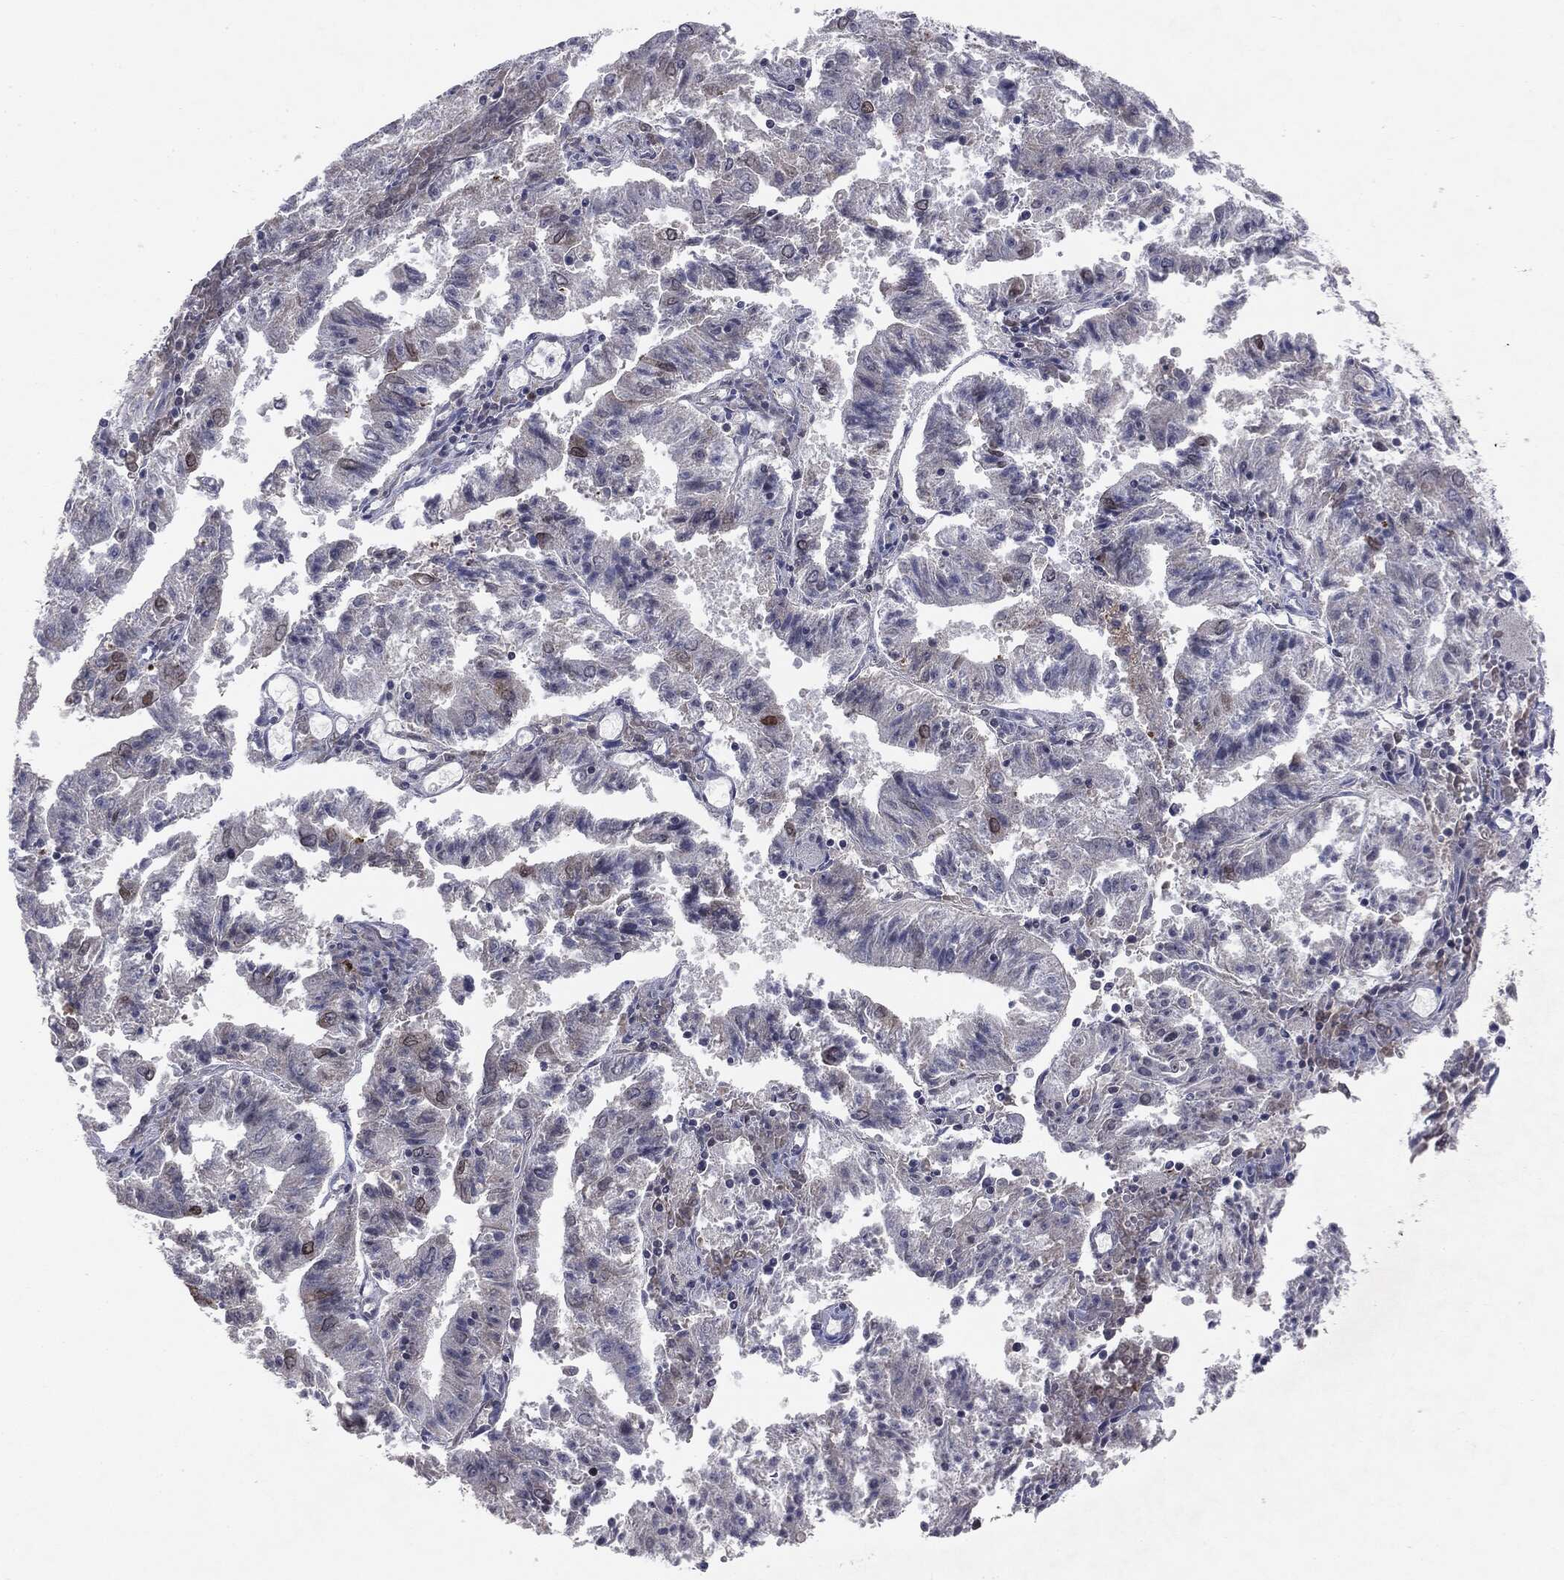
{"staining": {"intensity": "moderate", "quantity": "<25%", "location": "nuclear"}, "tissue": "endometrial cancer", "cell_type": "Tumor cells", "image_type": "cancer", "snomed": [{"axis": "morphology", "description": "Adenocarcinoma, NOS"}, {"axis": "topography", "description": "Endometrium"}], "caption": "Approximately <25% of tumor cells in human endometrial cancer (adenocarcinoma) demonstrate moderate nuclear protein positivity as visualized by brown immunohistochemical staining.", "gene": "KIF2C", "patient": {"sex": "female", "age": 82}}